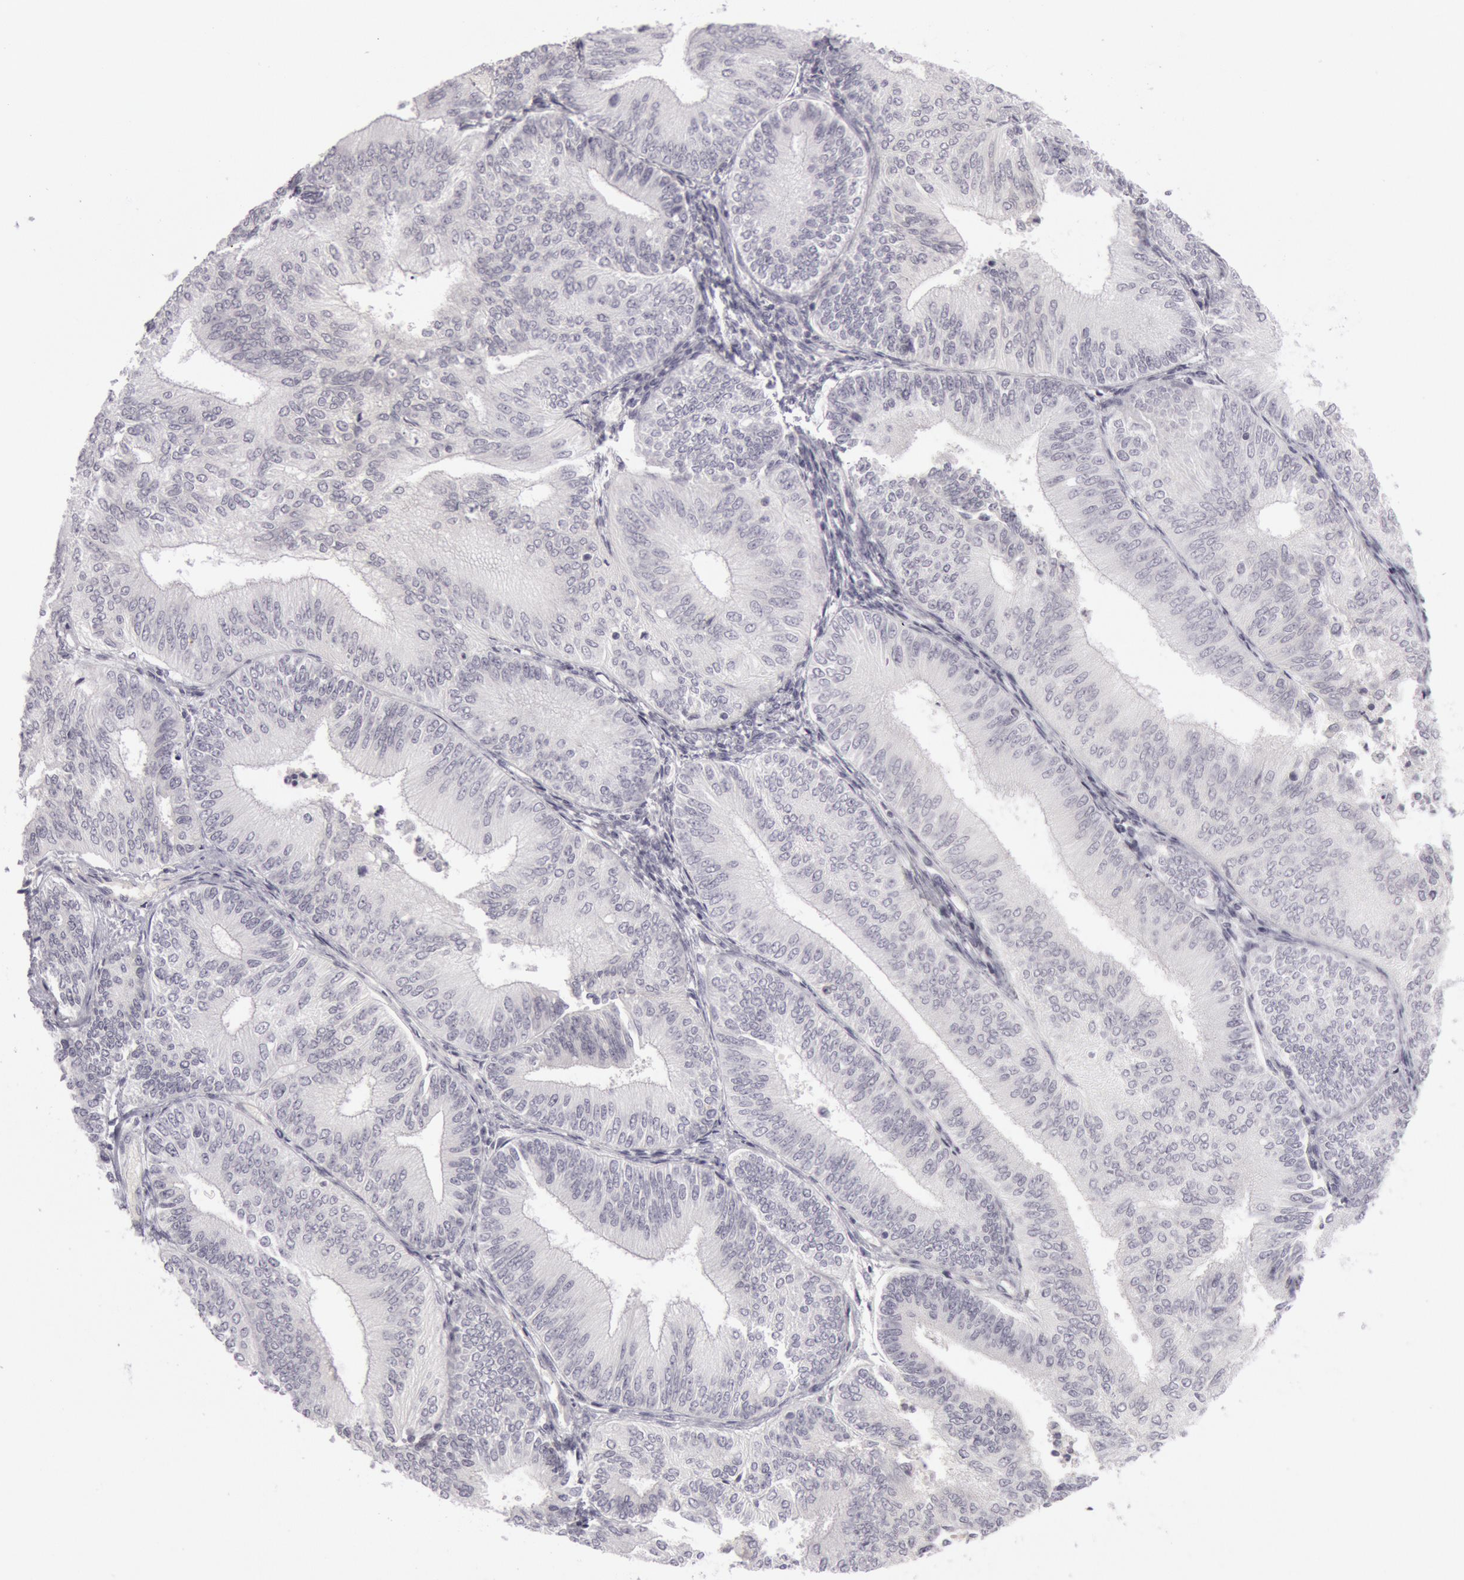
{"staining": {"intensity": "negative", "quantity": "none", "location": "none"}, "tissue": "endometrial cancer", "cell_type": "Tumor cells", "image_type": "cancer", "snomed": [{"axis": "morphology", "description": "Adenocarcinoma, NOS"}, {"axis": "topography", "description": "Endometrium"}], "caption": "Protein analysis of endometrial cancer demonstrates no significant expression in tumor cells.", "gene": "KRT16", "patient": {"sex": "female", "age": 55}}